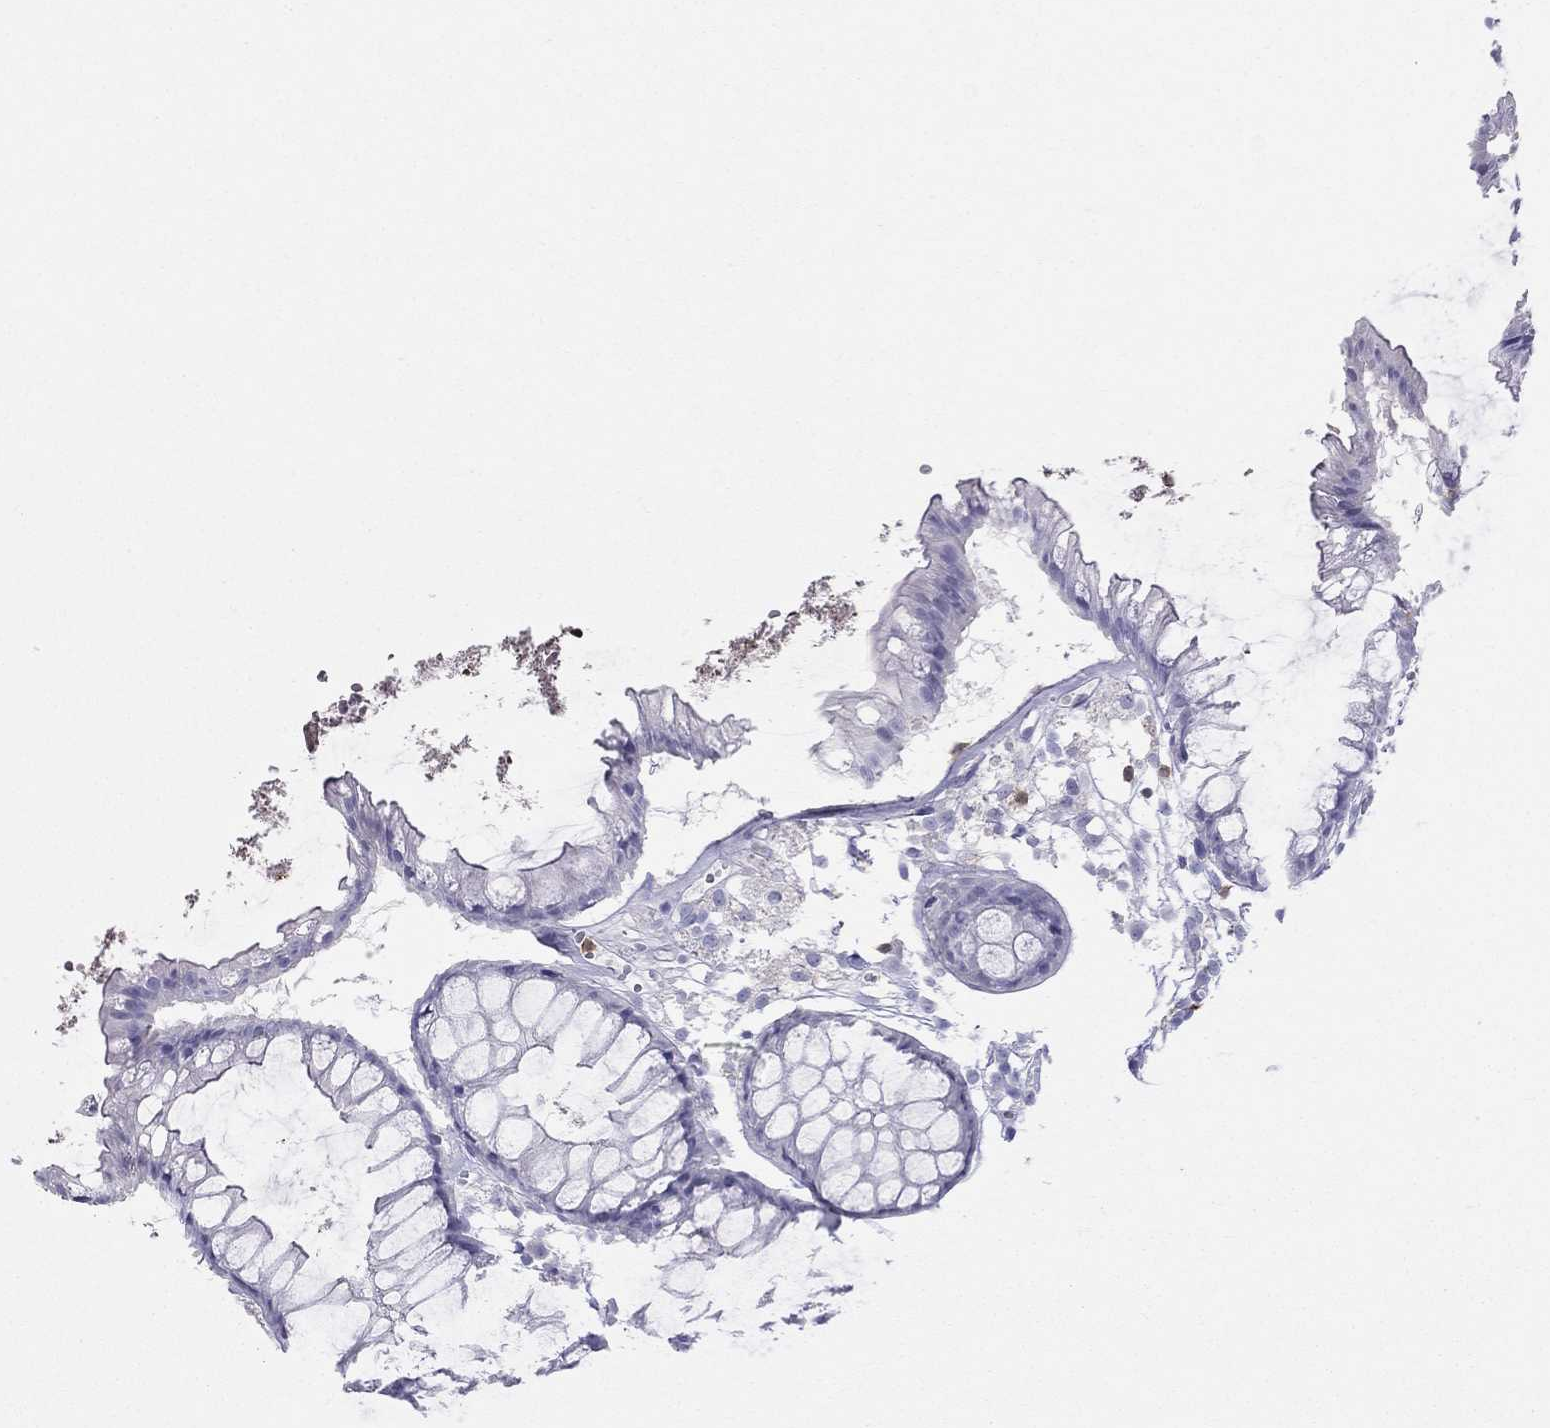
{"staining": {"intensity": "negative", "quantity": "none", "location": "none"}, "tissue": "colon", "cell_type": "Endothelial cells", "image_type": "normal", "snomed": [{"axis": "morphology", "description": "Normal tissue, NOS"}, {"axis": "morphology", "description": "Adenocarcinoma, NOS"}, {"axis": "topography", "description": "Colon"}], "caption": "Immunohistochemical staining of benign colon displays no significant staining in endothelial cells. The staining is performed using DAB (3,3'-diaminobenzidine) brown chromogen with nuclei counter-stained in using hematoxylin.", "gene": "SH2D2A", "patient": {"sex": "male", "age": 65}}